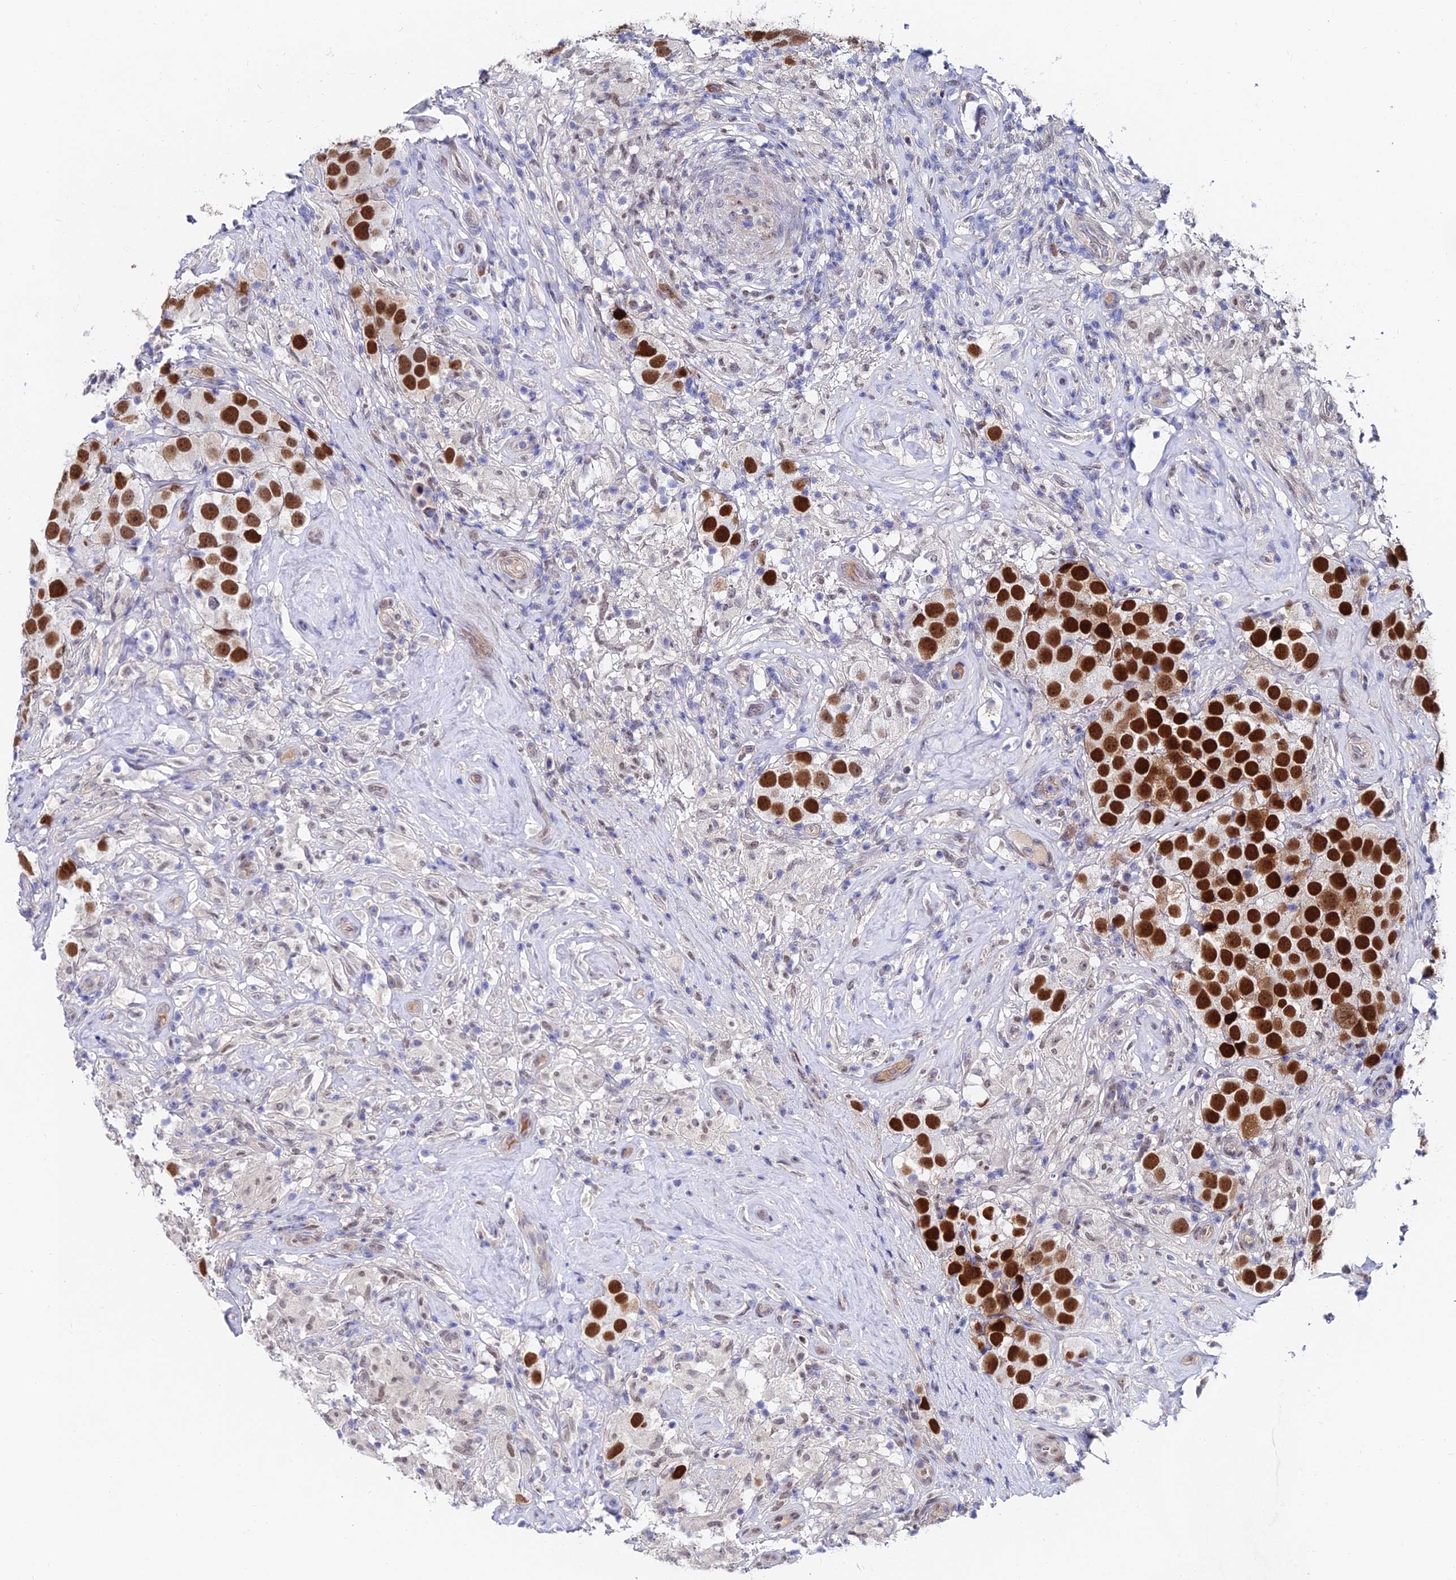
{"staining": {"intensity": "strong", "quantity": ">75%", "location": "nuclear"}, "tissue": "testis cancer", "cell_type": "Tumor cells", "image_type": "cancer", "snomed": [{"axis": "morphology", "description": "Seminoma, NOS"}, {"axis": "topography", "description": "Testis"}], "caption": "Protein expression analysis of human testis seminoma reveals strong nuclear positivity in approximately >75% of tumor cells.", "gene": "TRIM24", "patient": {"sex": "male", "age": 49}}